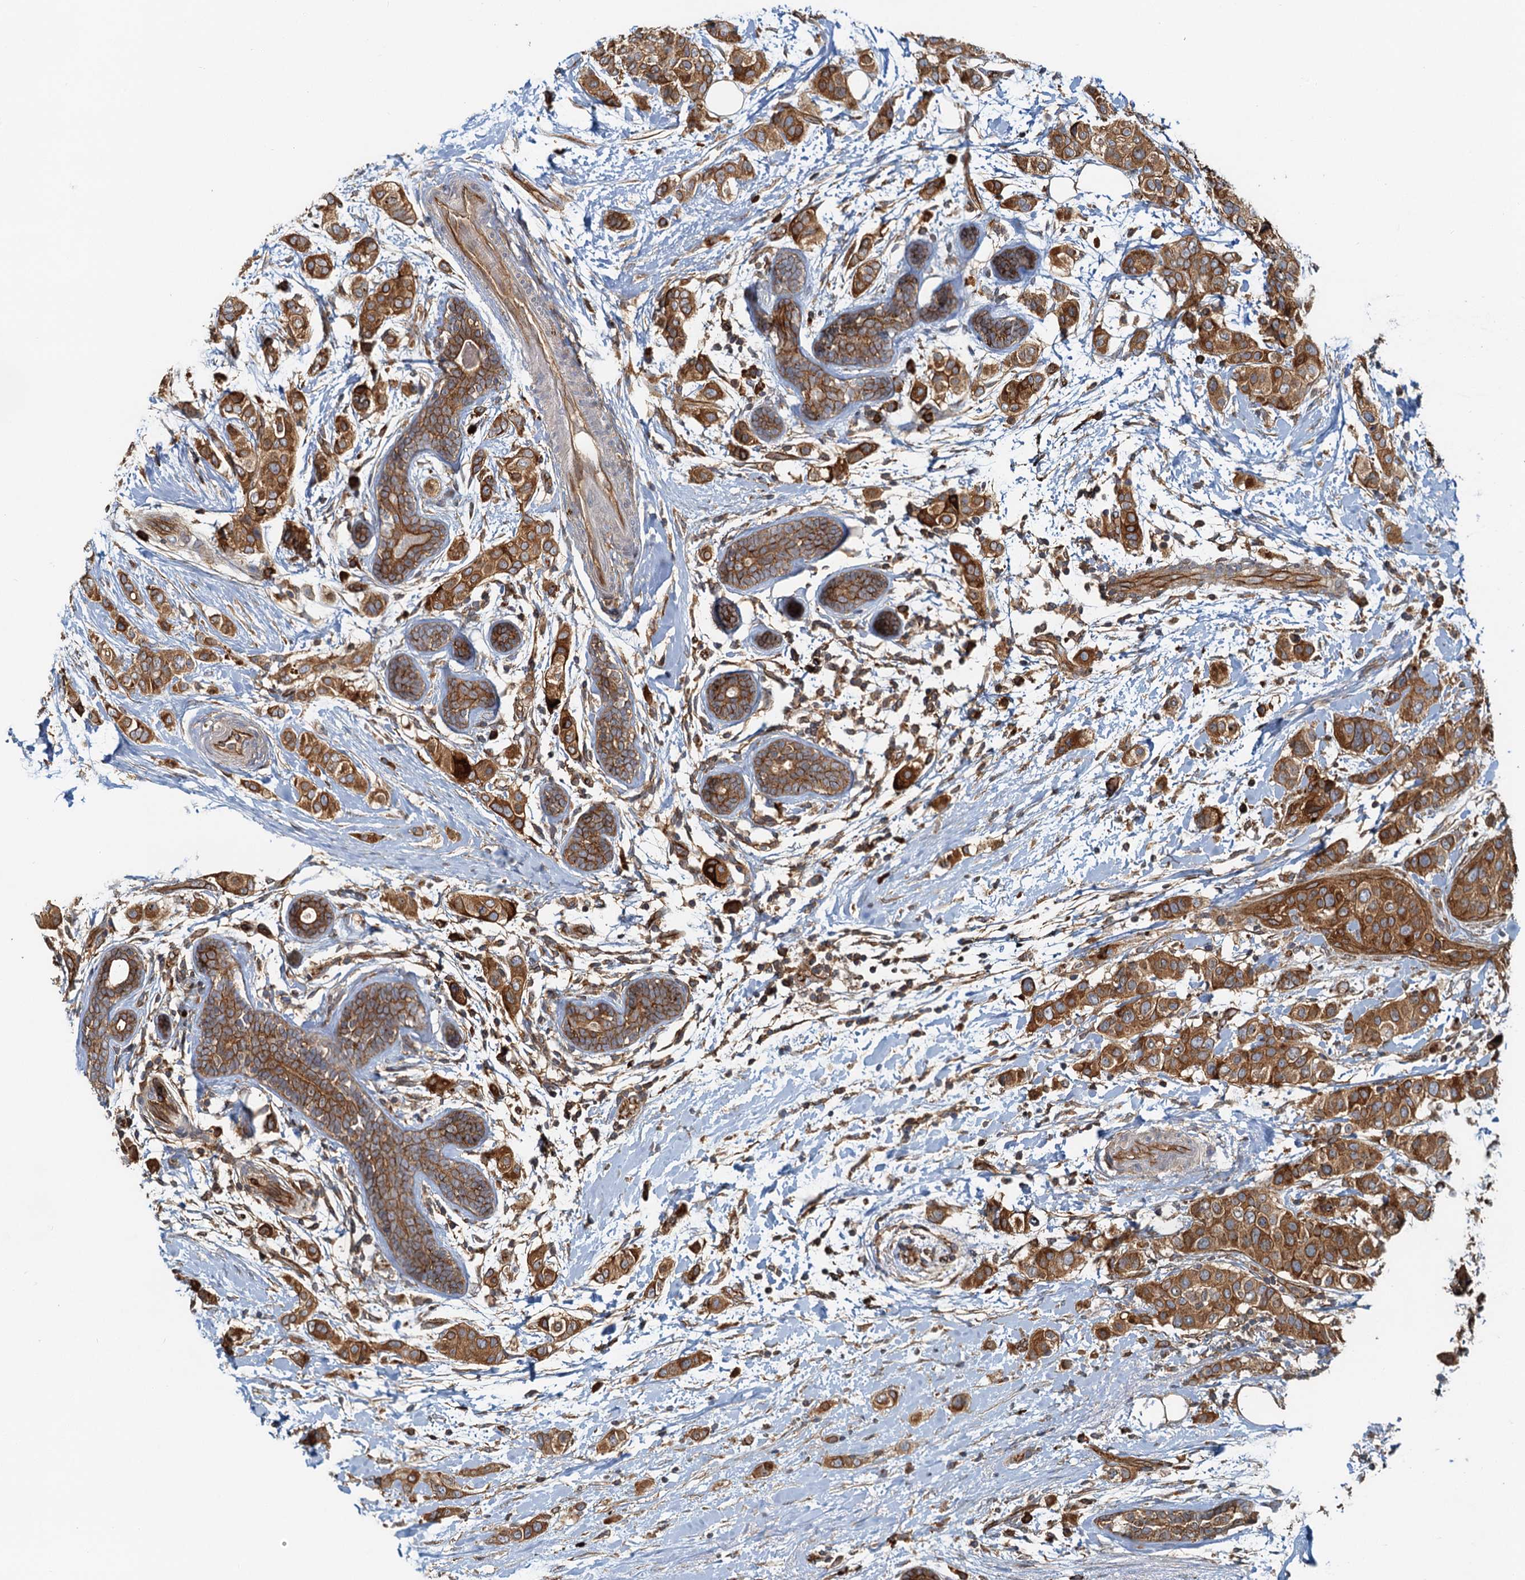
{"staining": {"intensity": "moderate", "quantity": ">75%", "location": "cytoplasmic/membranous"}, "tissue": "breast cancer", "cell_type": "Tumor cells", "image_type": "cancer", "snomed": [{"axis": "morphology", "description": "Lobular carcinoma"}, {"axis": "topography", "description": "Breast"}], "caption": "IHC (DAB (3,3'-diaminobenzidine)) staining of human lobular carcinoma (breast) reveals moderate cytoplasmic/membranous protein expression in approximately >75% of tumor cells. IHC stains the protein of interest in brown and the nuclei are stained blue.", "gene": "NIPAL3", "patient": {"sex": "female", "age": 51}}